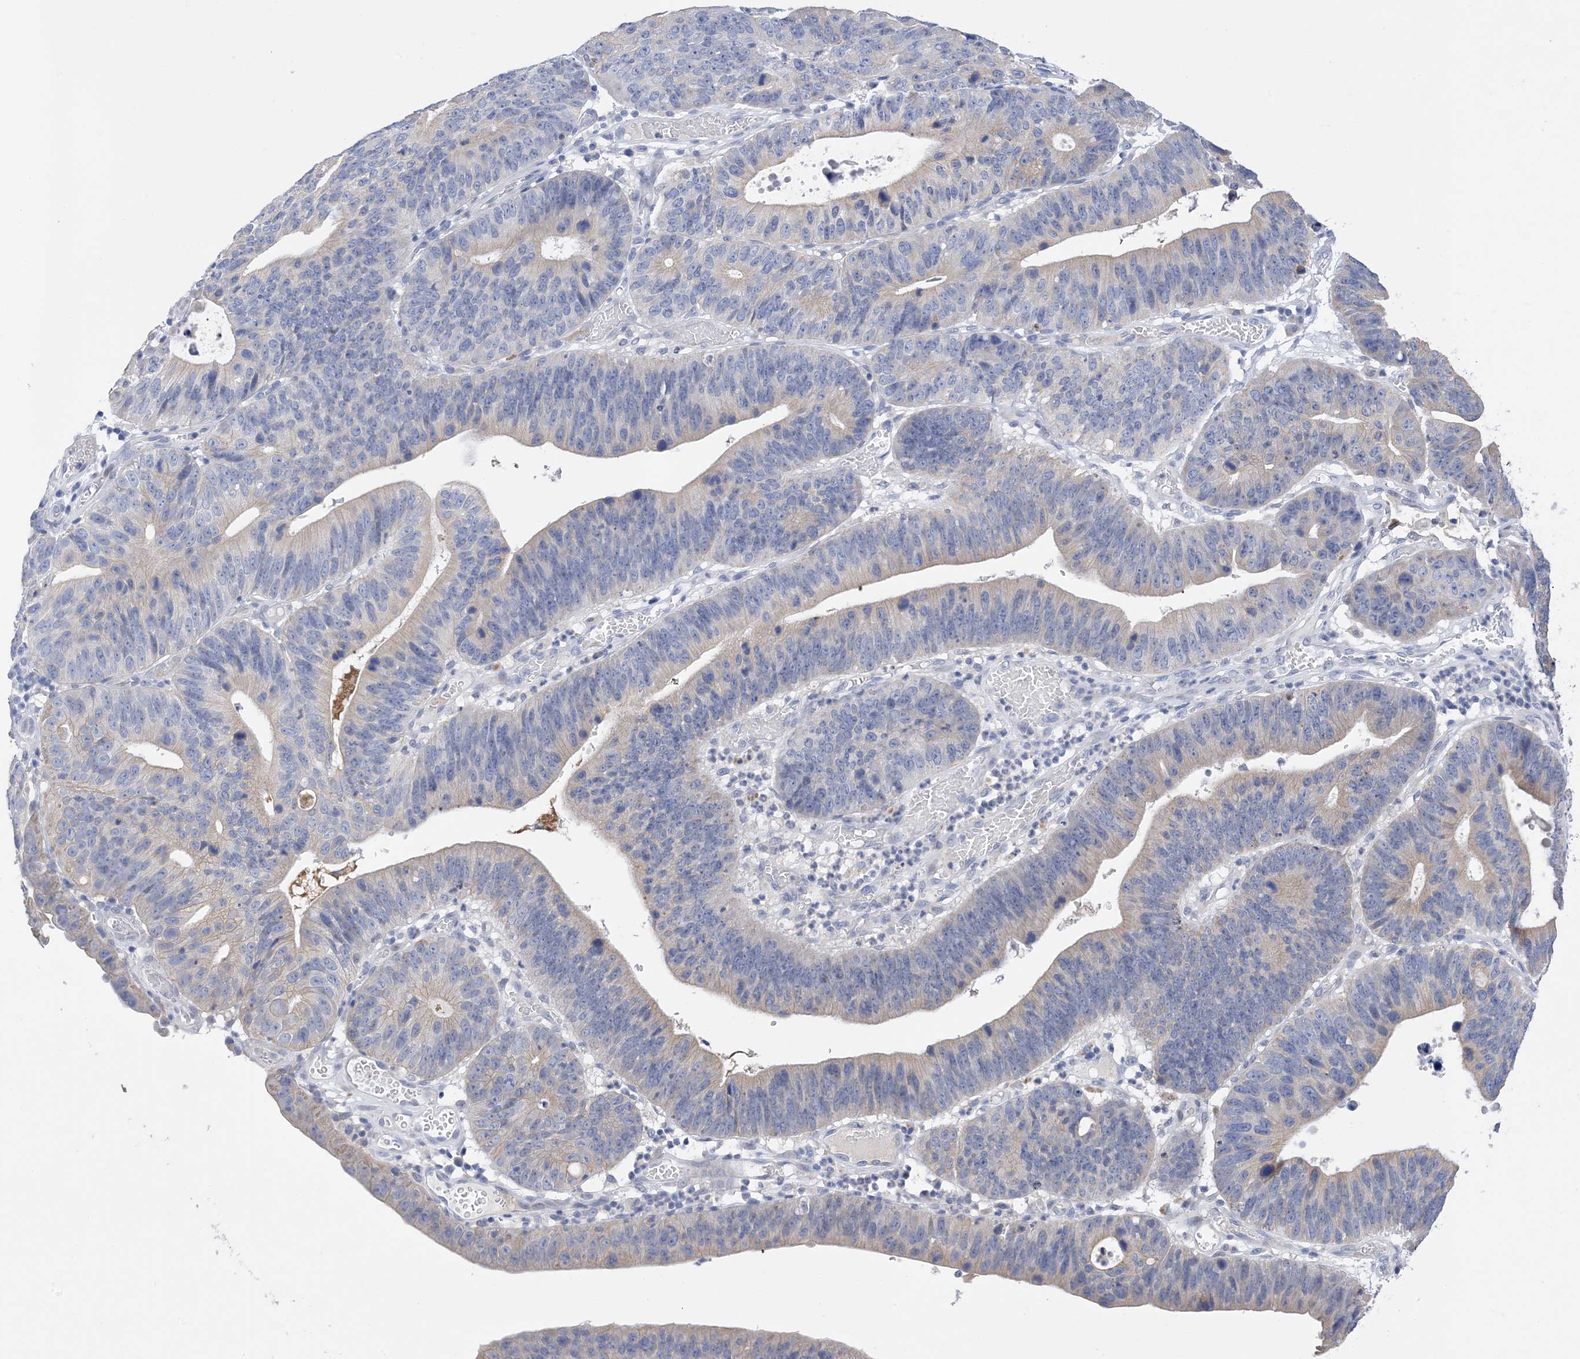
{"staining": {"intensity": "weak", "quantity": "<25%", "location": "cytoplasmic/membranous"}, "tissue": "stomach cancer", "cell_type": "Tumor cells", "image_type": "cancer", "snomed": [{"axis": "morphology", "description": "Adenocarcinoma, NOS"}, {"axis": "topography", "description": "Stomach"}], "caption": "DAB immunohistochemical staining of human stomach adenocarcinoma displays no significant staining in tumor cells.", "gene": "PLK4", "patient": {"sex": "male", "age": 59}}